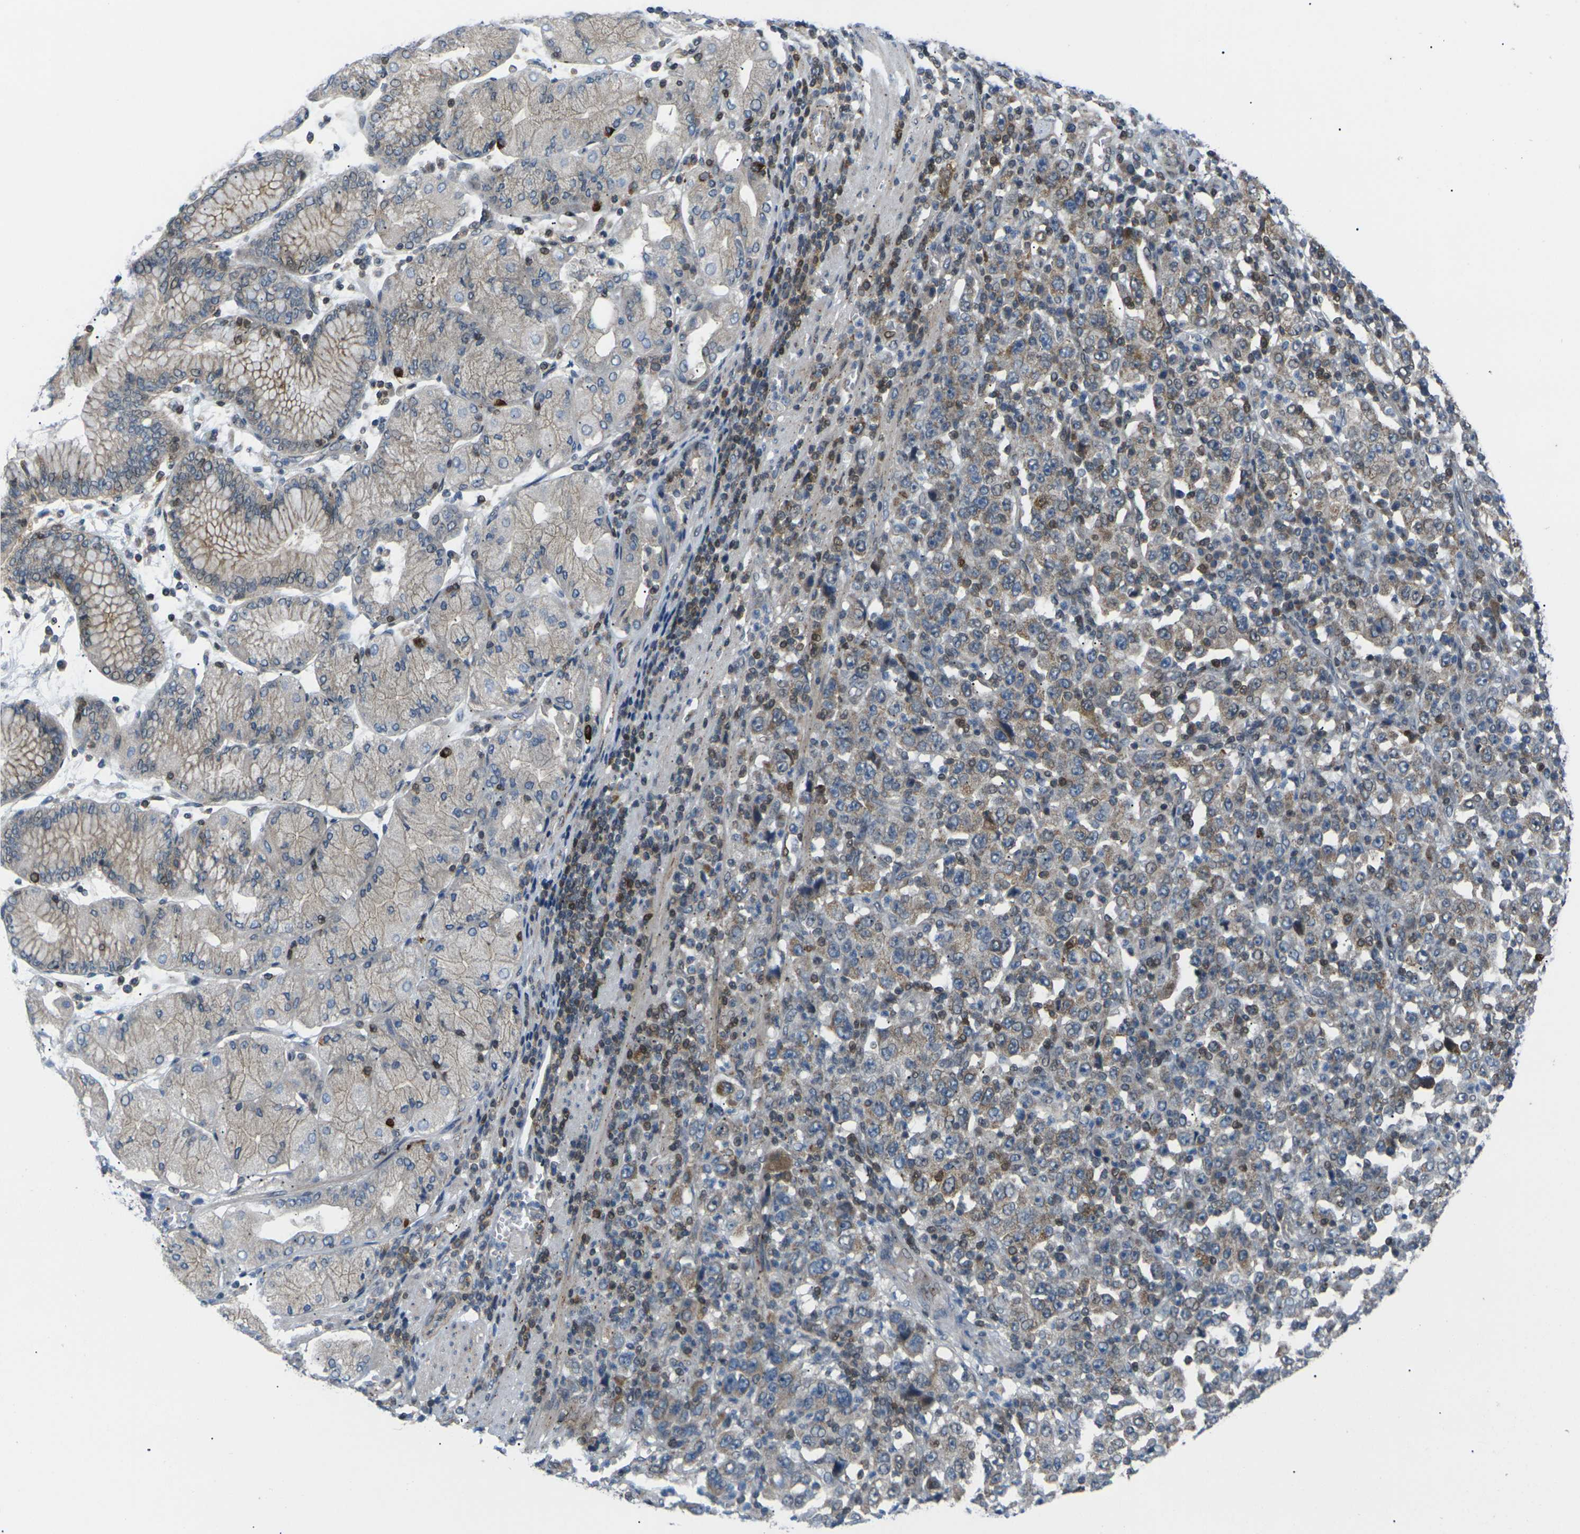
{"staining": {"intensity": "moderate", "quantity": "<25%", "location": "cytoplasmic/membranous"}, "tissue": "stomach cancer", "cell_type": "Tumor cells", "image_type": "cancer", "snomed": [{"axis": "morphology", "description": "Normal tissue, NOS"}, {"axis": "morphology", "description": "Adenocarcinoma, NOS"}, {"axis": "topography", "description": "Stomach, upper"}, {"axis": "topography", "description": "Stomach"}], "caption": "Stomach adenocarcinoma stained with a brown dye exhibits moderate cytoplasmic/membranous positive positivity in approximately <25% of tumor cells.", "gene": "RPS6KA3", "patient": {"sex": "male", "age": 59}}